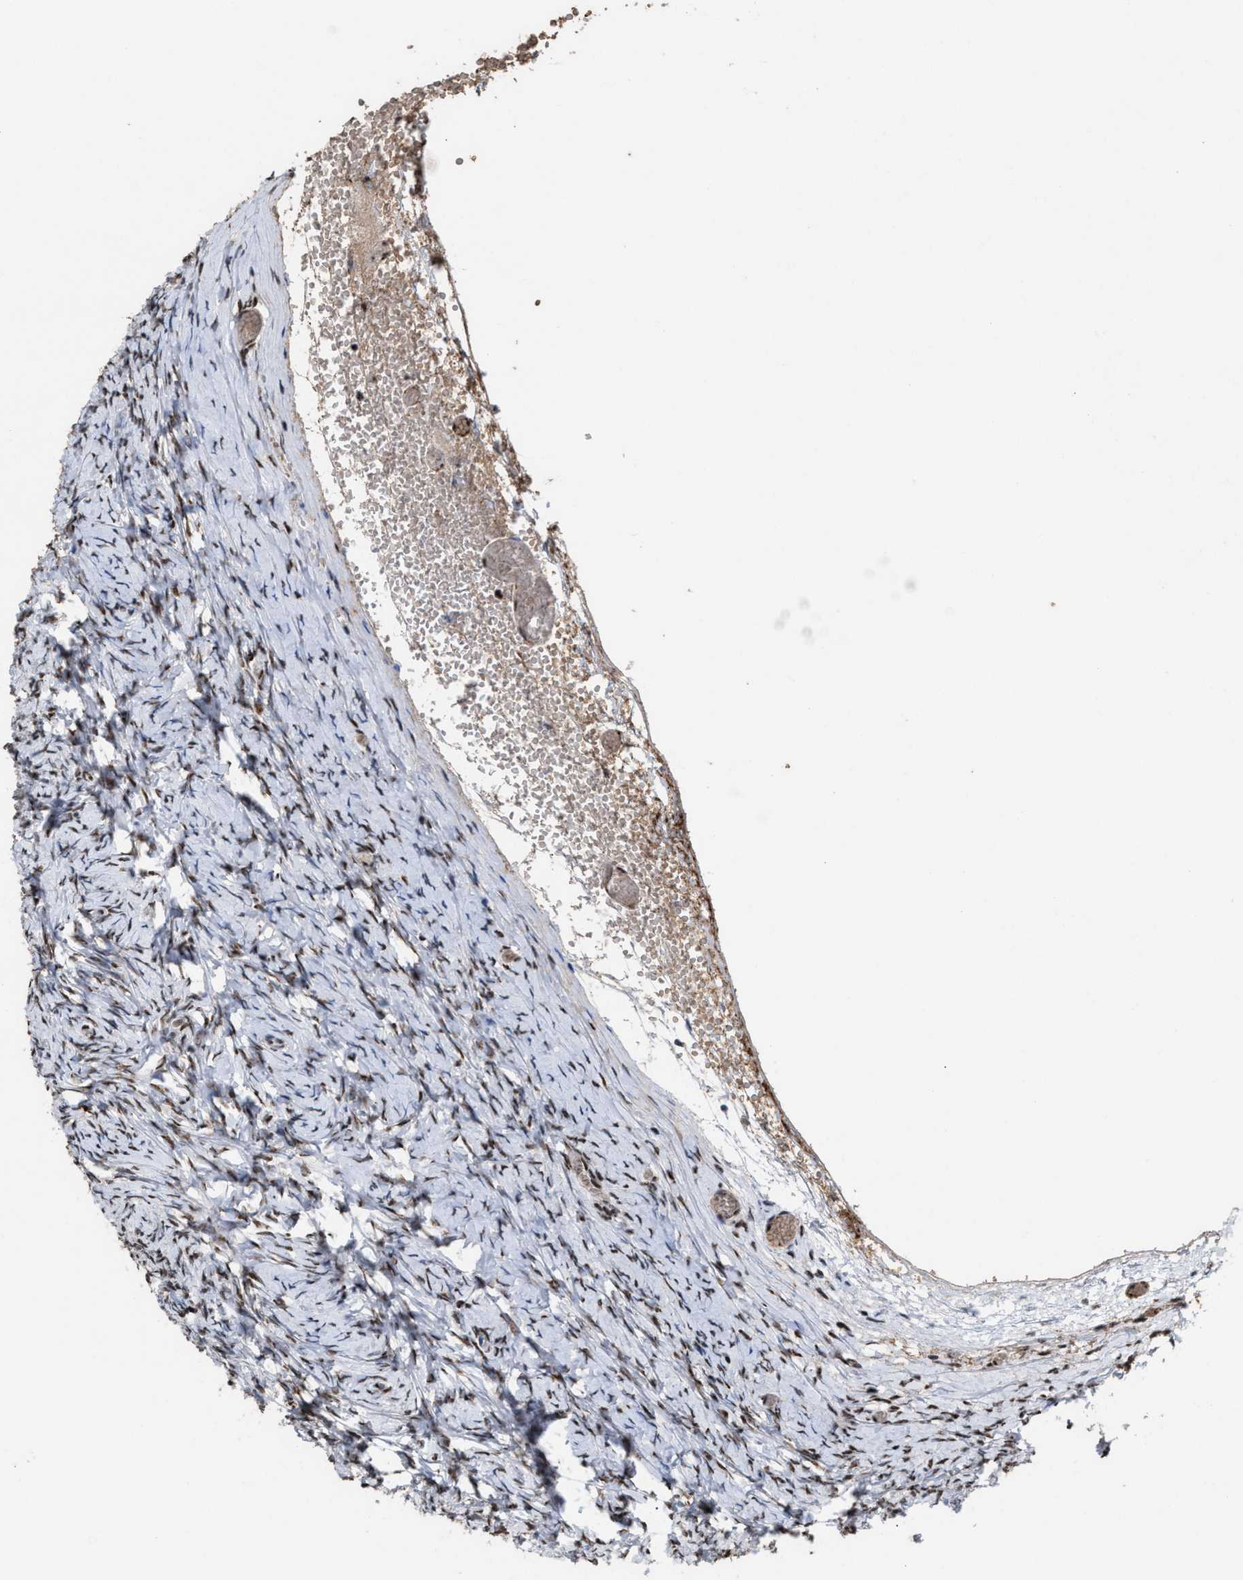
{"staining": {"intensity": "moderate", "quantity": ">75%", "location": "nuclear"}, "tissue": "ovary", "cell_type": "Ovarian stroma cells", "image_type": "normal", "snomed": [{"axis": "morphology", "description": "Normal tissue, NOS"}, {"axis": "topography", "description": "Ovary"}], "caption": "A brown stain labels moderate nuclear positivity of a protein in ovarian stroma cells of benign human ovary. Immunohistochemistry (ihc) stains the protein in brown and the nuclei are stained blue.", "gene": "EIF4A3", "patient": {"sex": "female", "age": 27}}